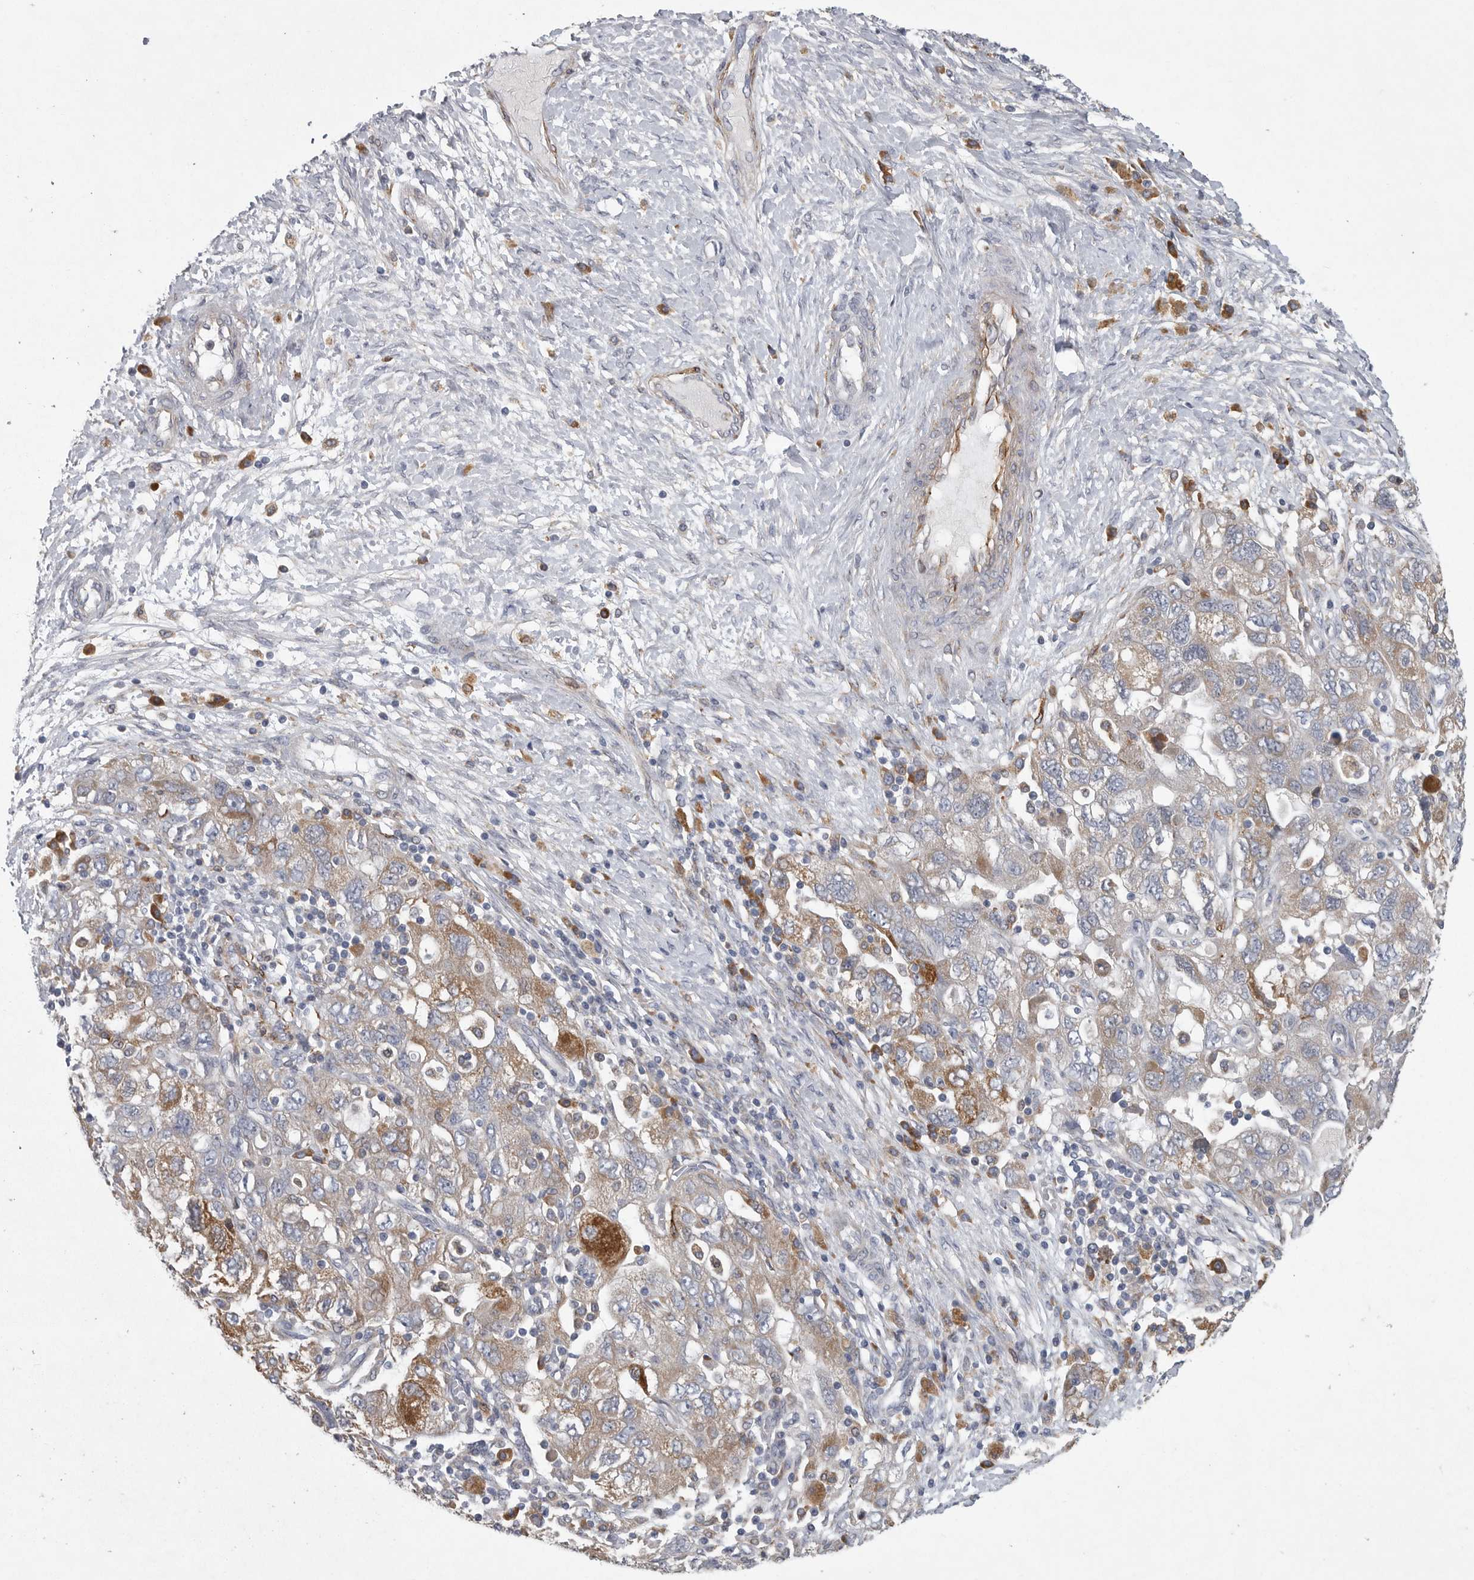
{"staining": {"intensity": "moderate", "quantity": "25%-75%", "location": "cytoplasmic/membranous"}, "tissue": "ovarian cancer", "cell_type": "Tumor cells", "image_type": "cancer", "snomed": [{"axis": "morphology", "description": "Carcinoma, NOS"}, {"axis": "morphology", "description": "Cystadenocarcinoma, serous, NOS"}, {"axis": "topography", "description": "Ovary"}], "caption": "A micrograph showing moderate cytoplasmic/membranous expression in about 25%-75% of tumor cells in ovarian serous cystadenocarcinoma, as visualized by brown immunohistochemical staining.", "gene": "MINPP1", "patient": {"sex": "female", "age": 69}}